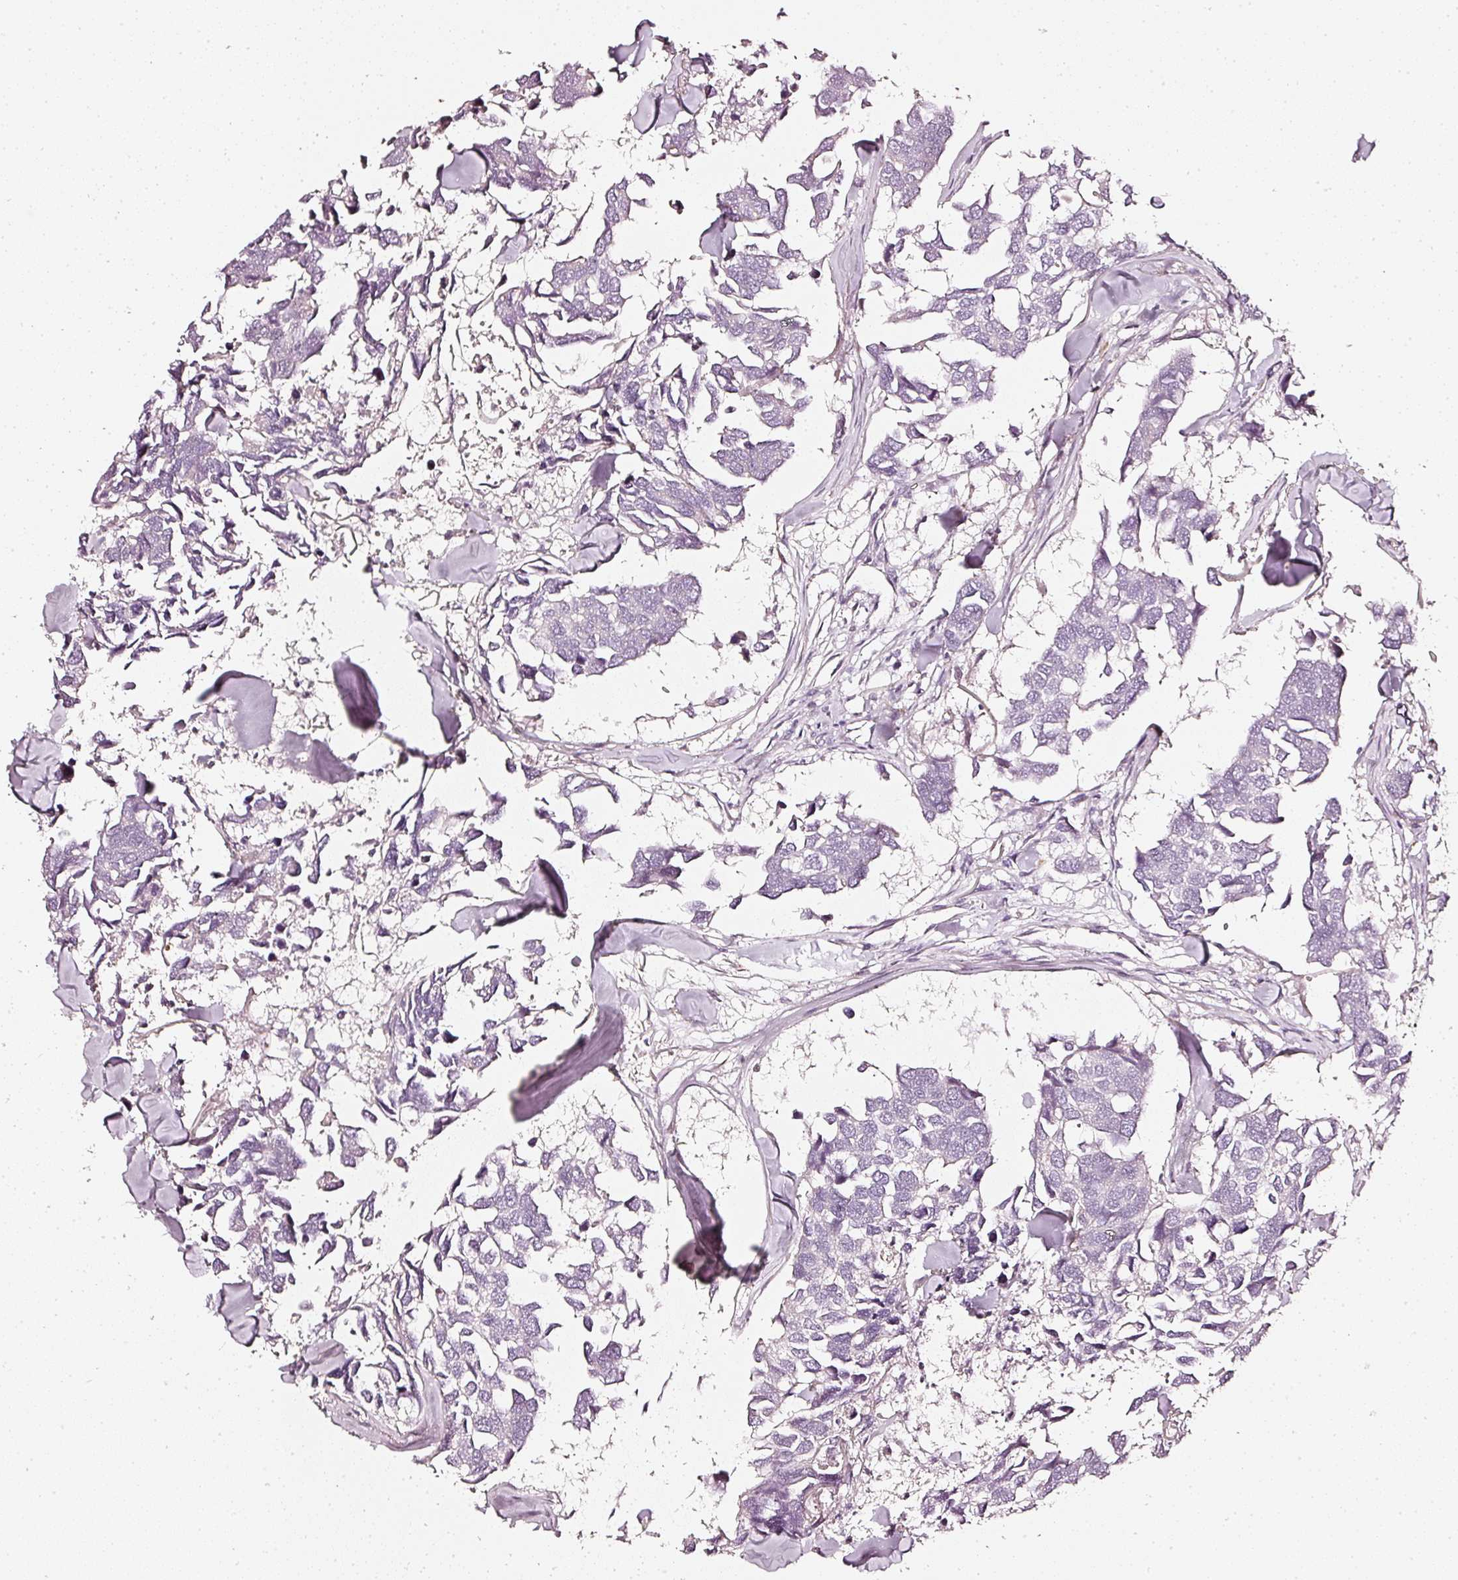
{"staining": {"intensity": "negative", "quantity": "none", "location": "none"}, "tissue": "breast cancer", "cell_type": "Tumor cells", "image_type": "cancer", "snomed": [{"axis": "morphology", "description": "Duct carcinoma"}, {"axis": "topography", "description": "Breast"}], "caption": "Protein analysis of breast cancer exhibits no significant staining in tumor cells. The staining is performed using DAB (3,3'-diaminobenzidine) brown chromogen with nuclei counter-stained in using hematoxylin.", "gene": "CNP", "patient": {"sex": "female", "age": 83}}